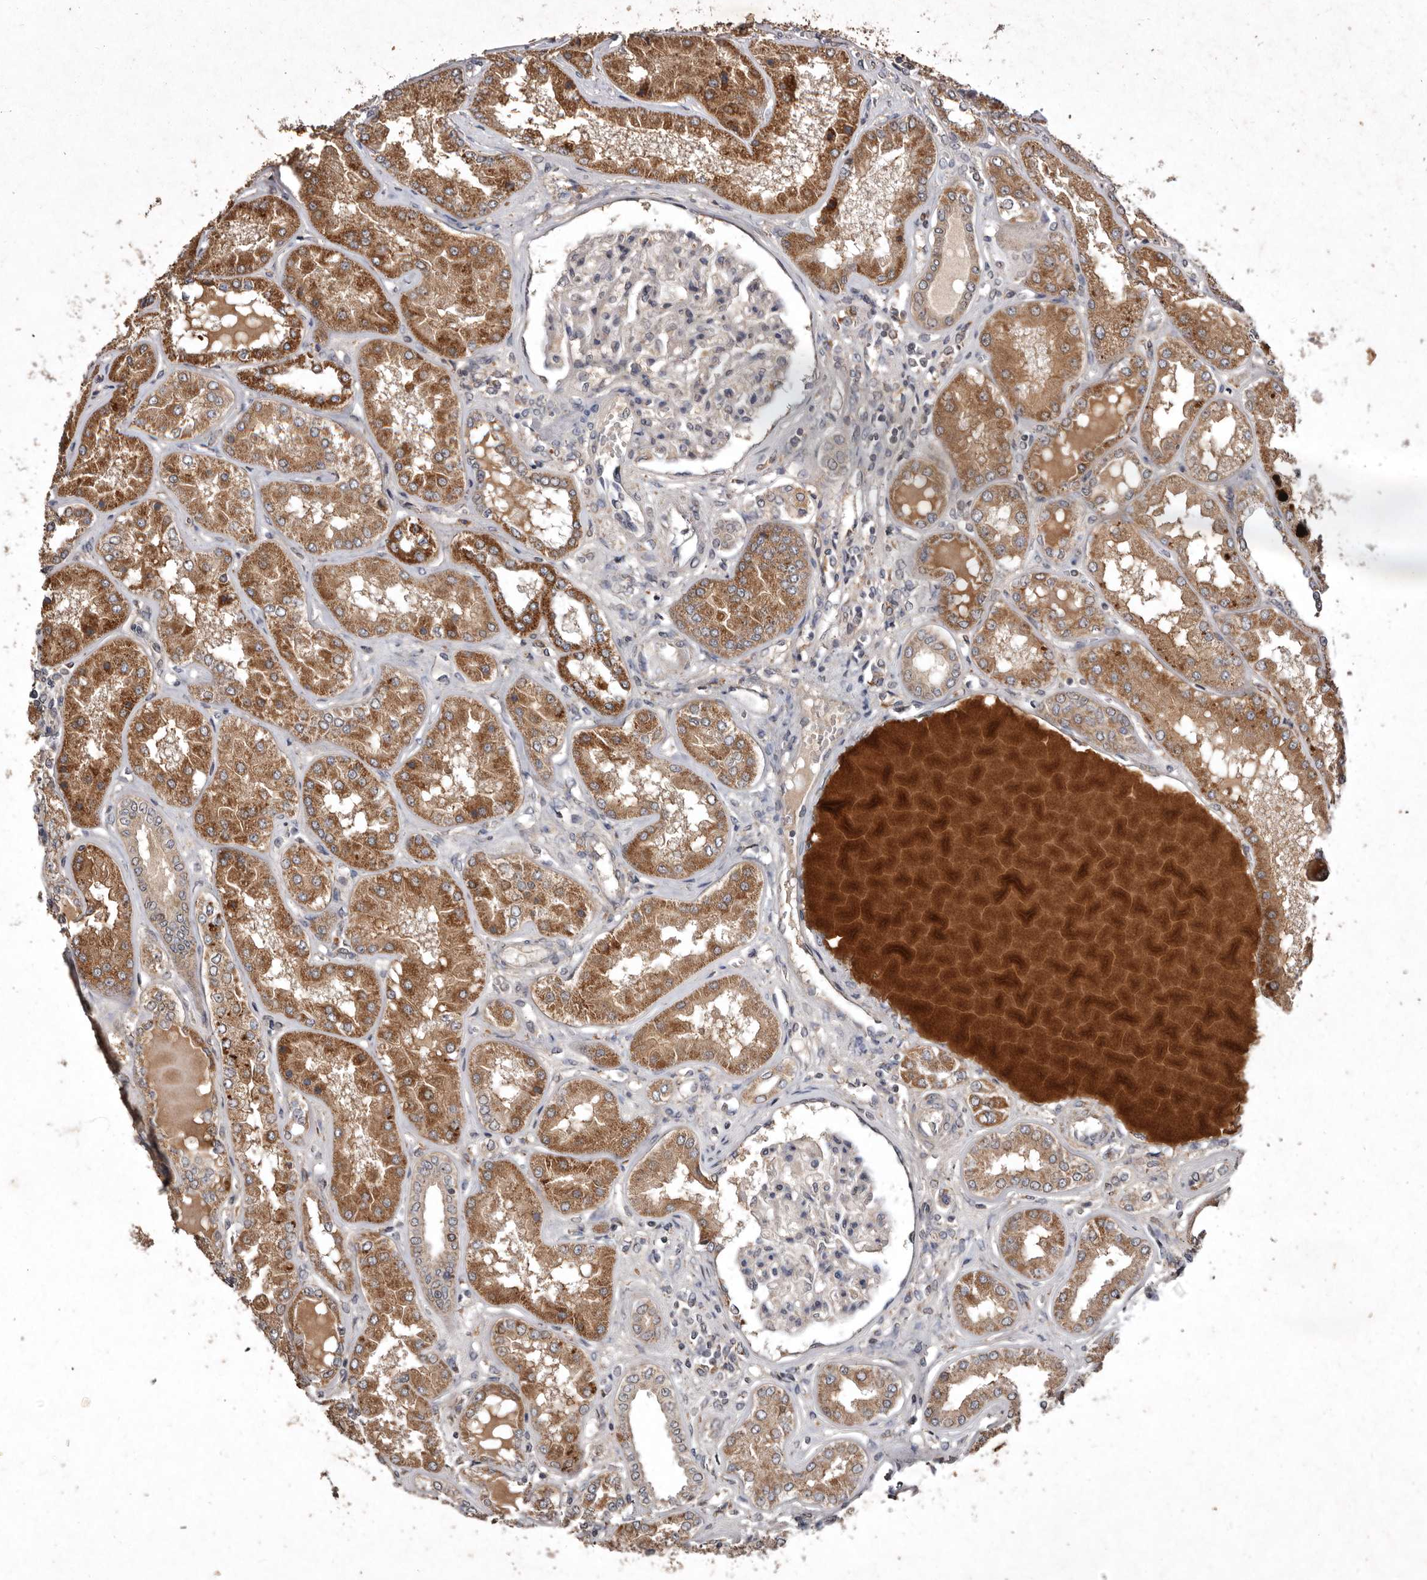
{"staining": {"intensity": "weak", "quantity": "<25%", "location": "cytoplasmic/membranous"}, "tissue": "kidney", "cell_type": "Cells in glomeruli", "image_type": "normal", "snomed": [{"axis": "morphology", "description": "Normal tissue, NOS"}, {"axis": "topography", "description": "Kidney"}], "caption": "Human kidney stained for a protein using immunohistochemistry shows no positivity in cells in glomeruli.", "gene": "FLAD1", "patient": {"sex": "female", "age": 56}}